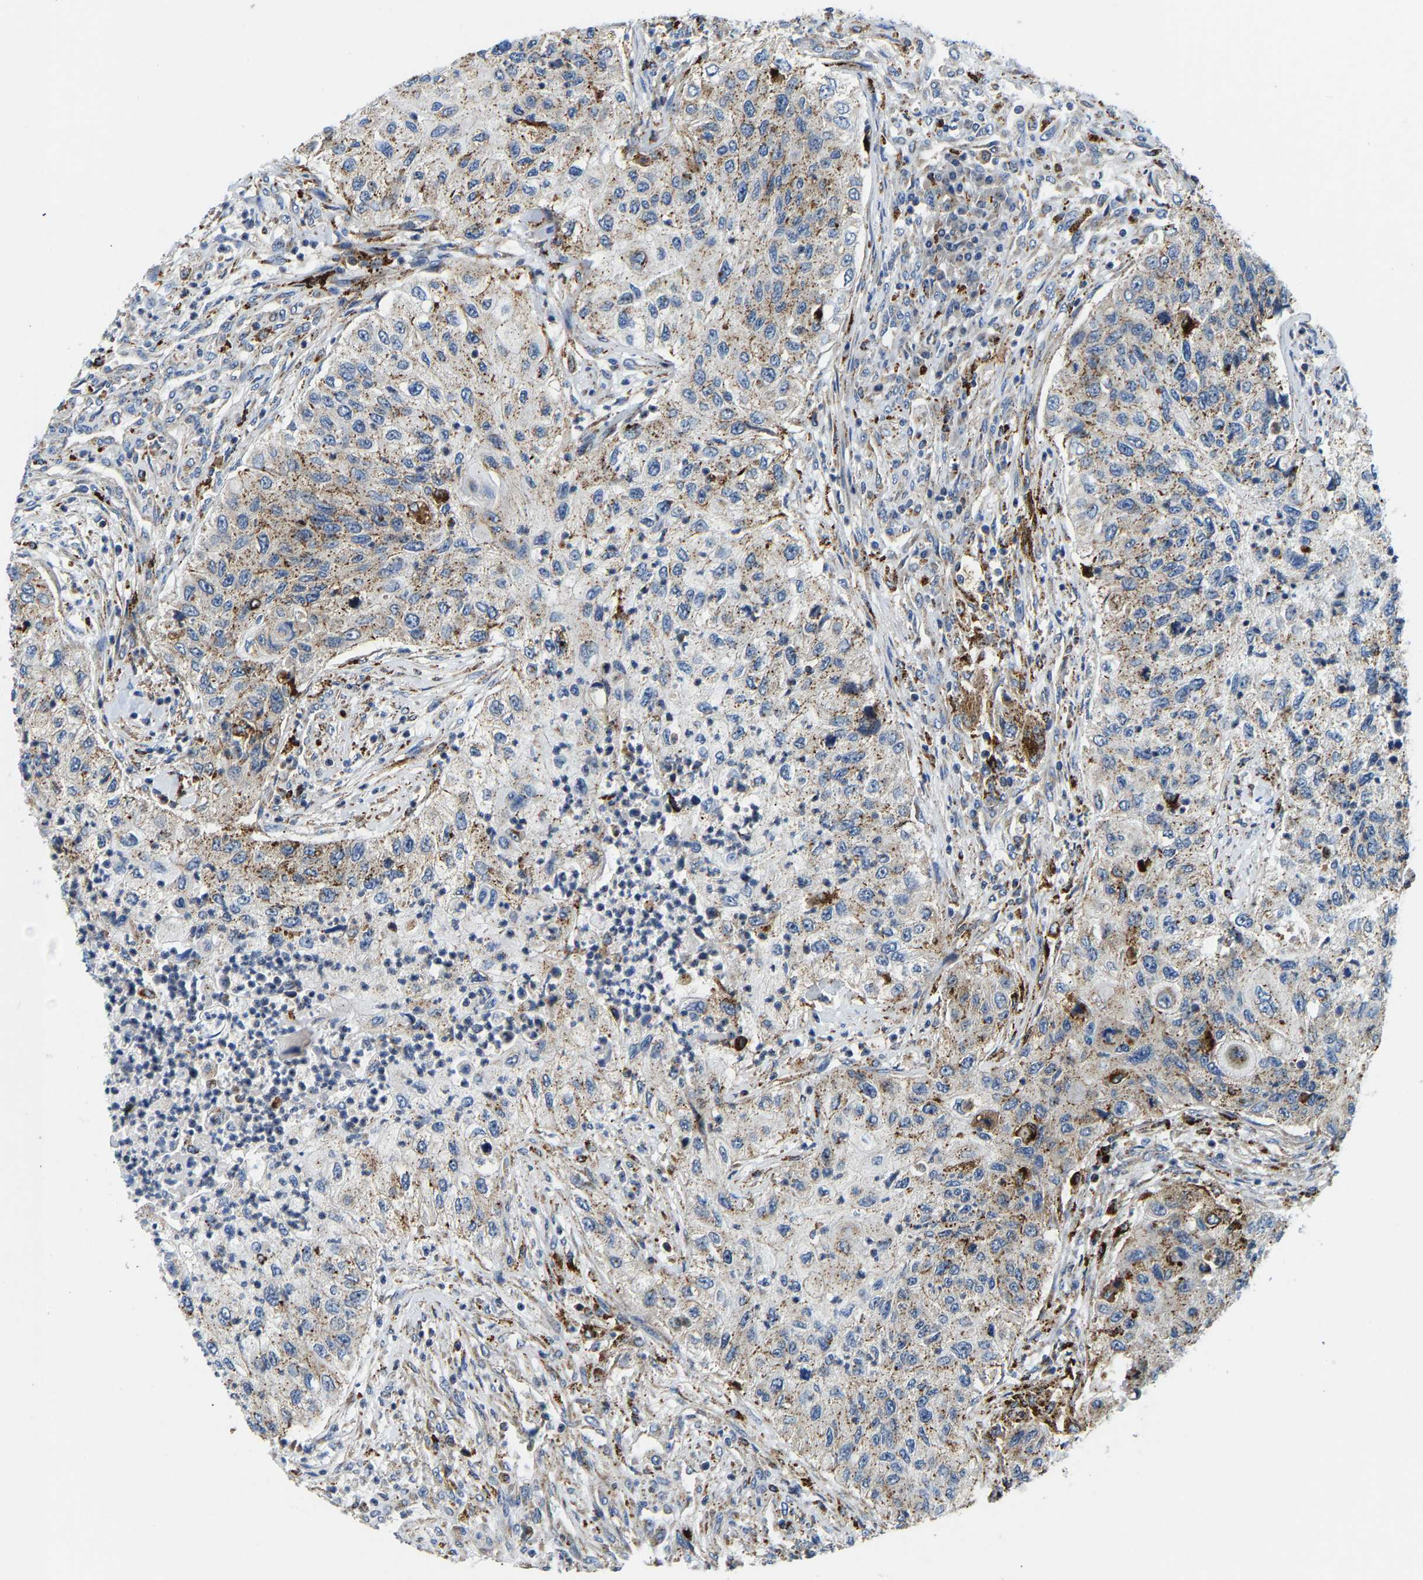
{"staining": {"intensity": "weak", "quantity": "<25%", "location": "cytoplasmic/membranous"}, "tissue": "urothelial cancer", "cell_type": "Tumor cells", "image_type": "cancer", "snomed": [{"axis": "morphology", "description": "Urothelial carcinoma, High grade"}, {"axis": "topography", "description": "Urinary bladder"}], "caption": "A high-resolution image shows IHC staining of urothelial cancer, which shows no significant positivity in tumor cells.", "gene": "GIMAP7", "patient": {"sex": "female", "age": 60}}